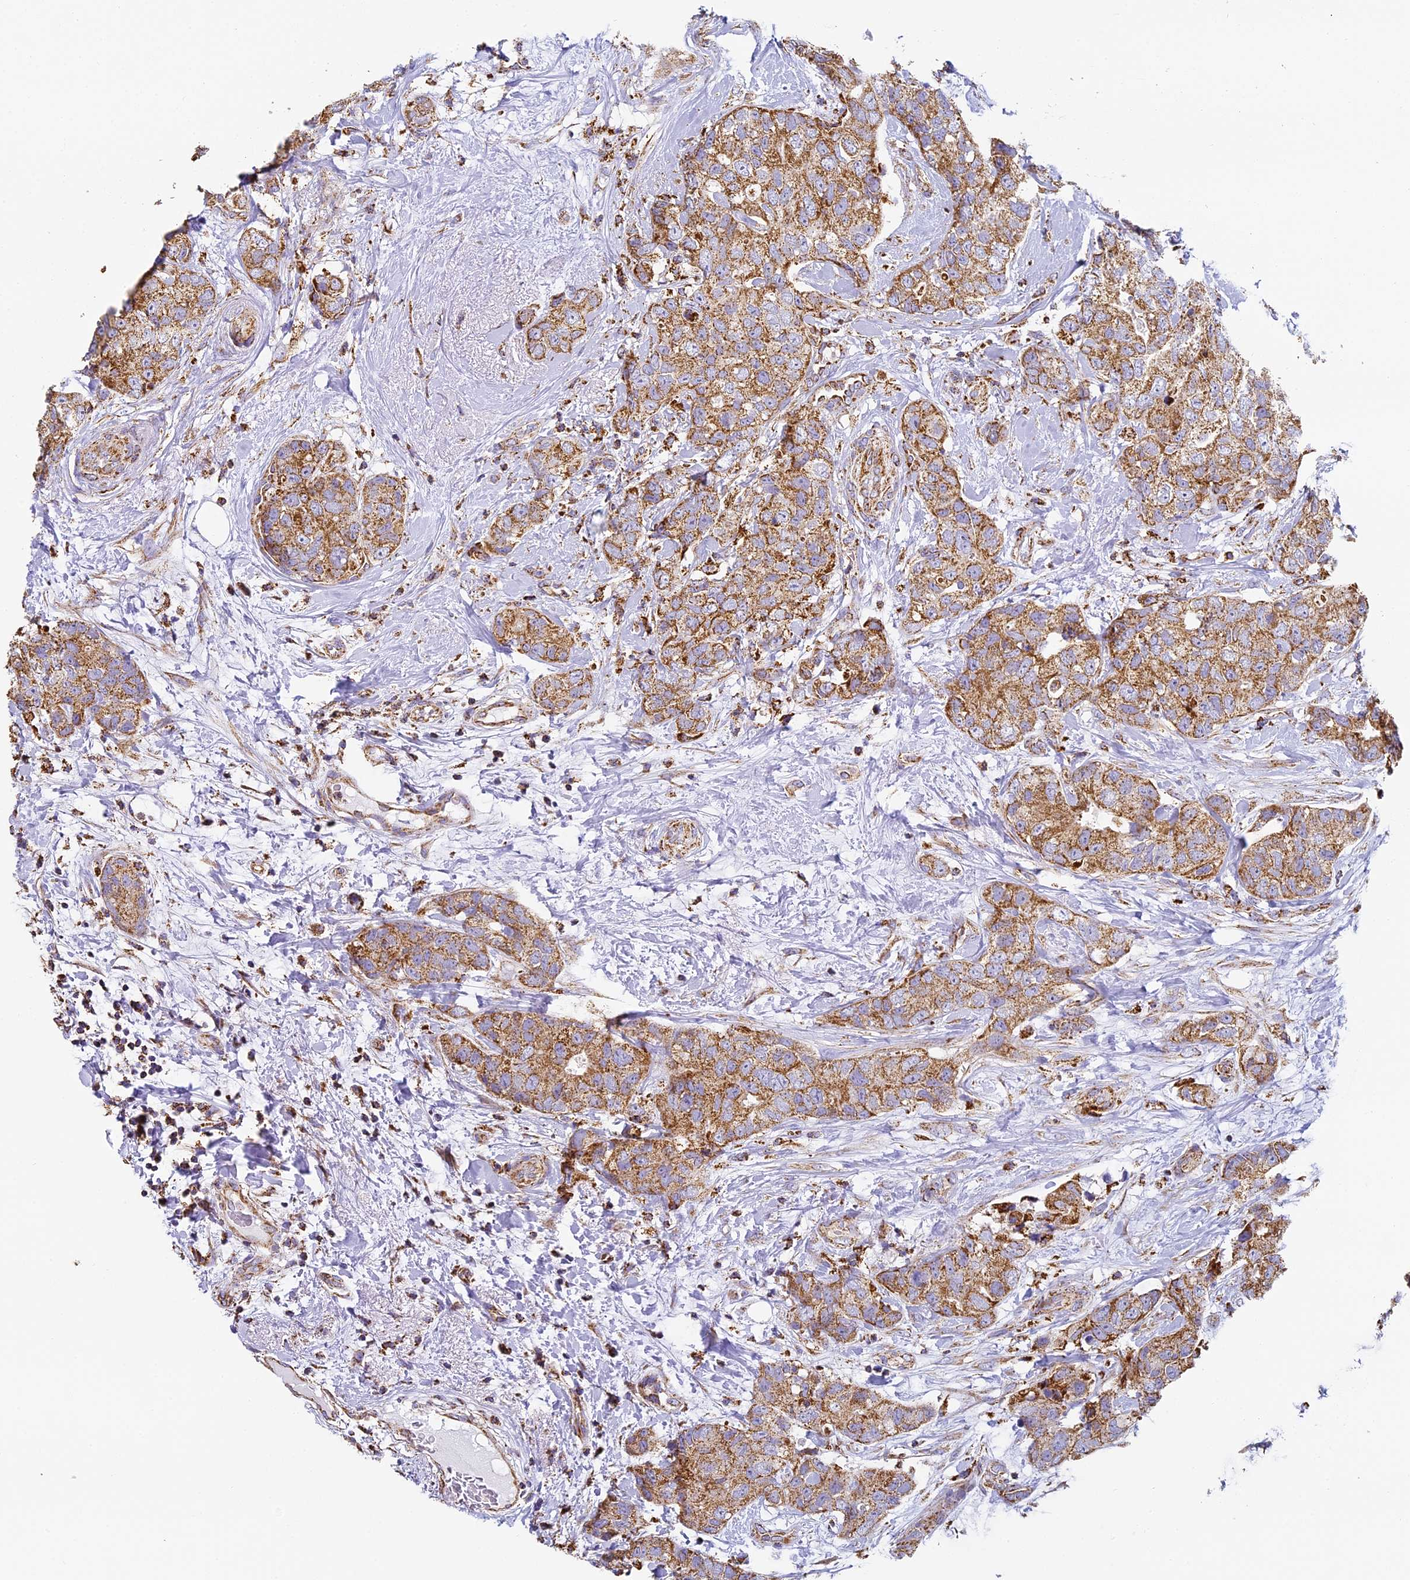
{"staining": {"intensity": "moderate", "quantity": ">75%", "location": "cytoplasmic/membranous"}, "tissue": "breast cancer", "cell_type": "Tumor cells", "image_type": "cancer", "snomed": [{"axis": "morphology", "description": "Duct carcinoma"}, {"axis": "topography", "description": "Breast"}], "caption": "Breast cancer (invasive ductal carcinoma) was stained to show a protein in brown. There is medium levels of moderate cytoplasmic/membranous expression in approximately >75% of tumor cells. The protein of interest is stained brown, and the nuclei are stained in blue (DAB (3,3'-diaminobenzidine) IHC with brightfield microscopy, high magnification).", "gene": "STK17A", "patient": {"sex": "female", "age": 62}}